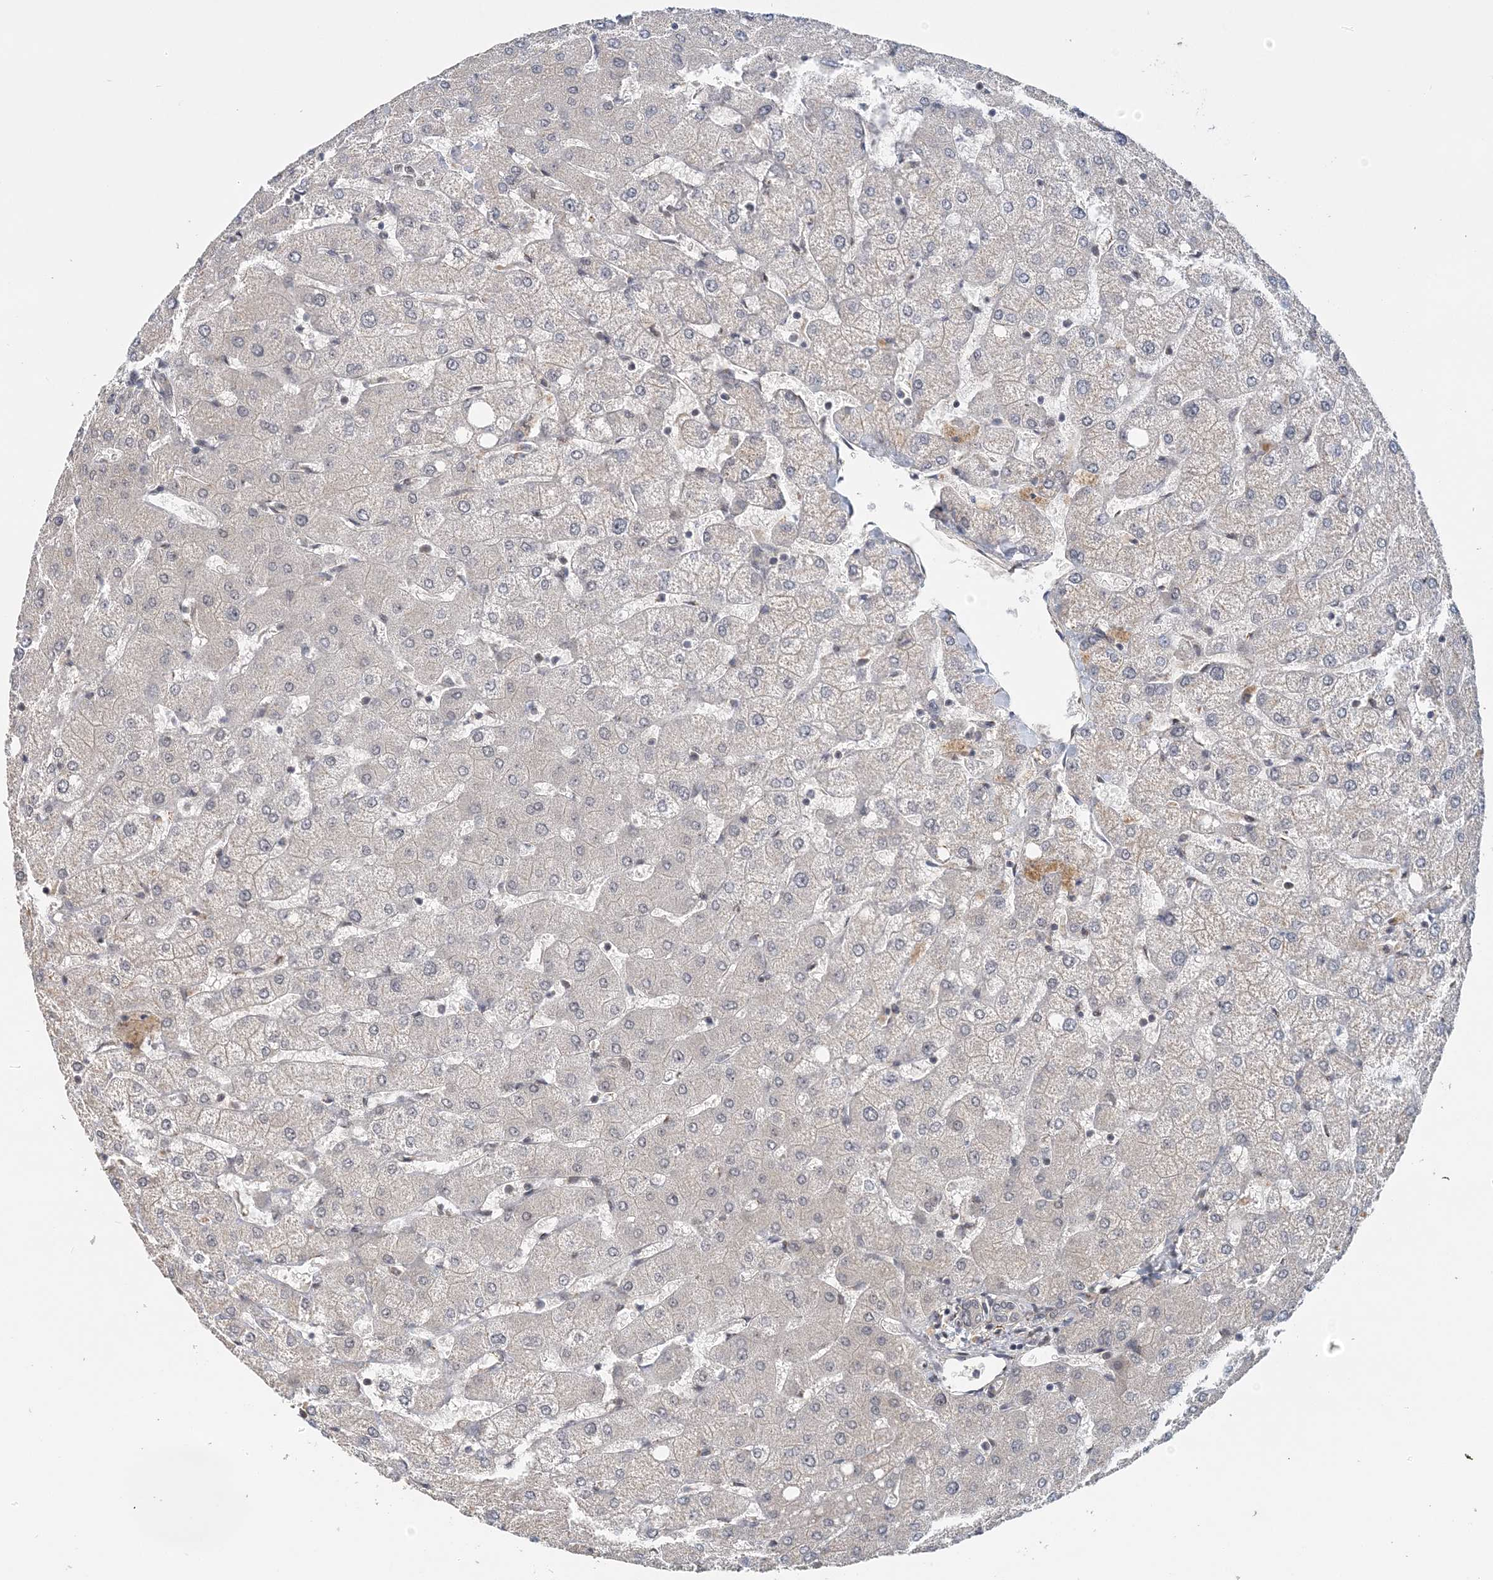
{"staining": {"intensity": "negative", "quantity": "none", "location": "none"}, "tissue": "liver", "cell_type": "Cholangiocytes", "image_type": "normal", "snomed": [{"axis": "morphology", "description": "Normal tissue, NOS"}, {"axis": "topography", "description": "Liver"}], "caption": "A histopathology image of human liver is negative for staining in cholangiocytes. (DAB IHC visualized using brightfield microscopy, high magnification).", "gene": "TSHZ2", "patient": {"sex": "female", "age": 54}}